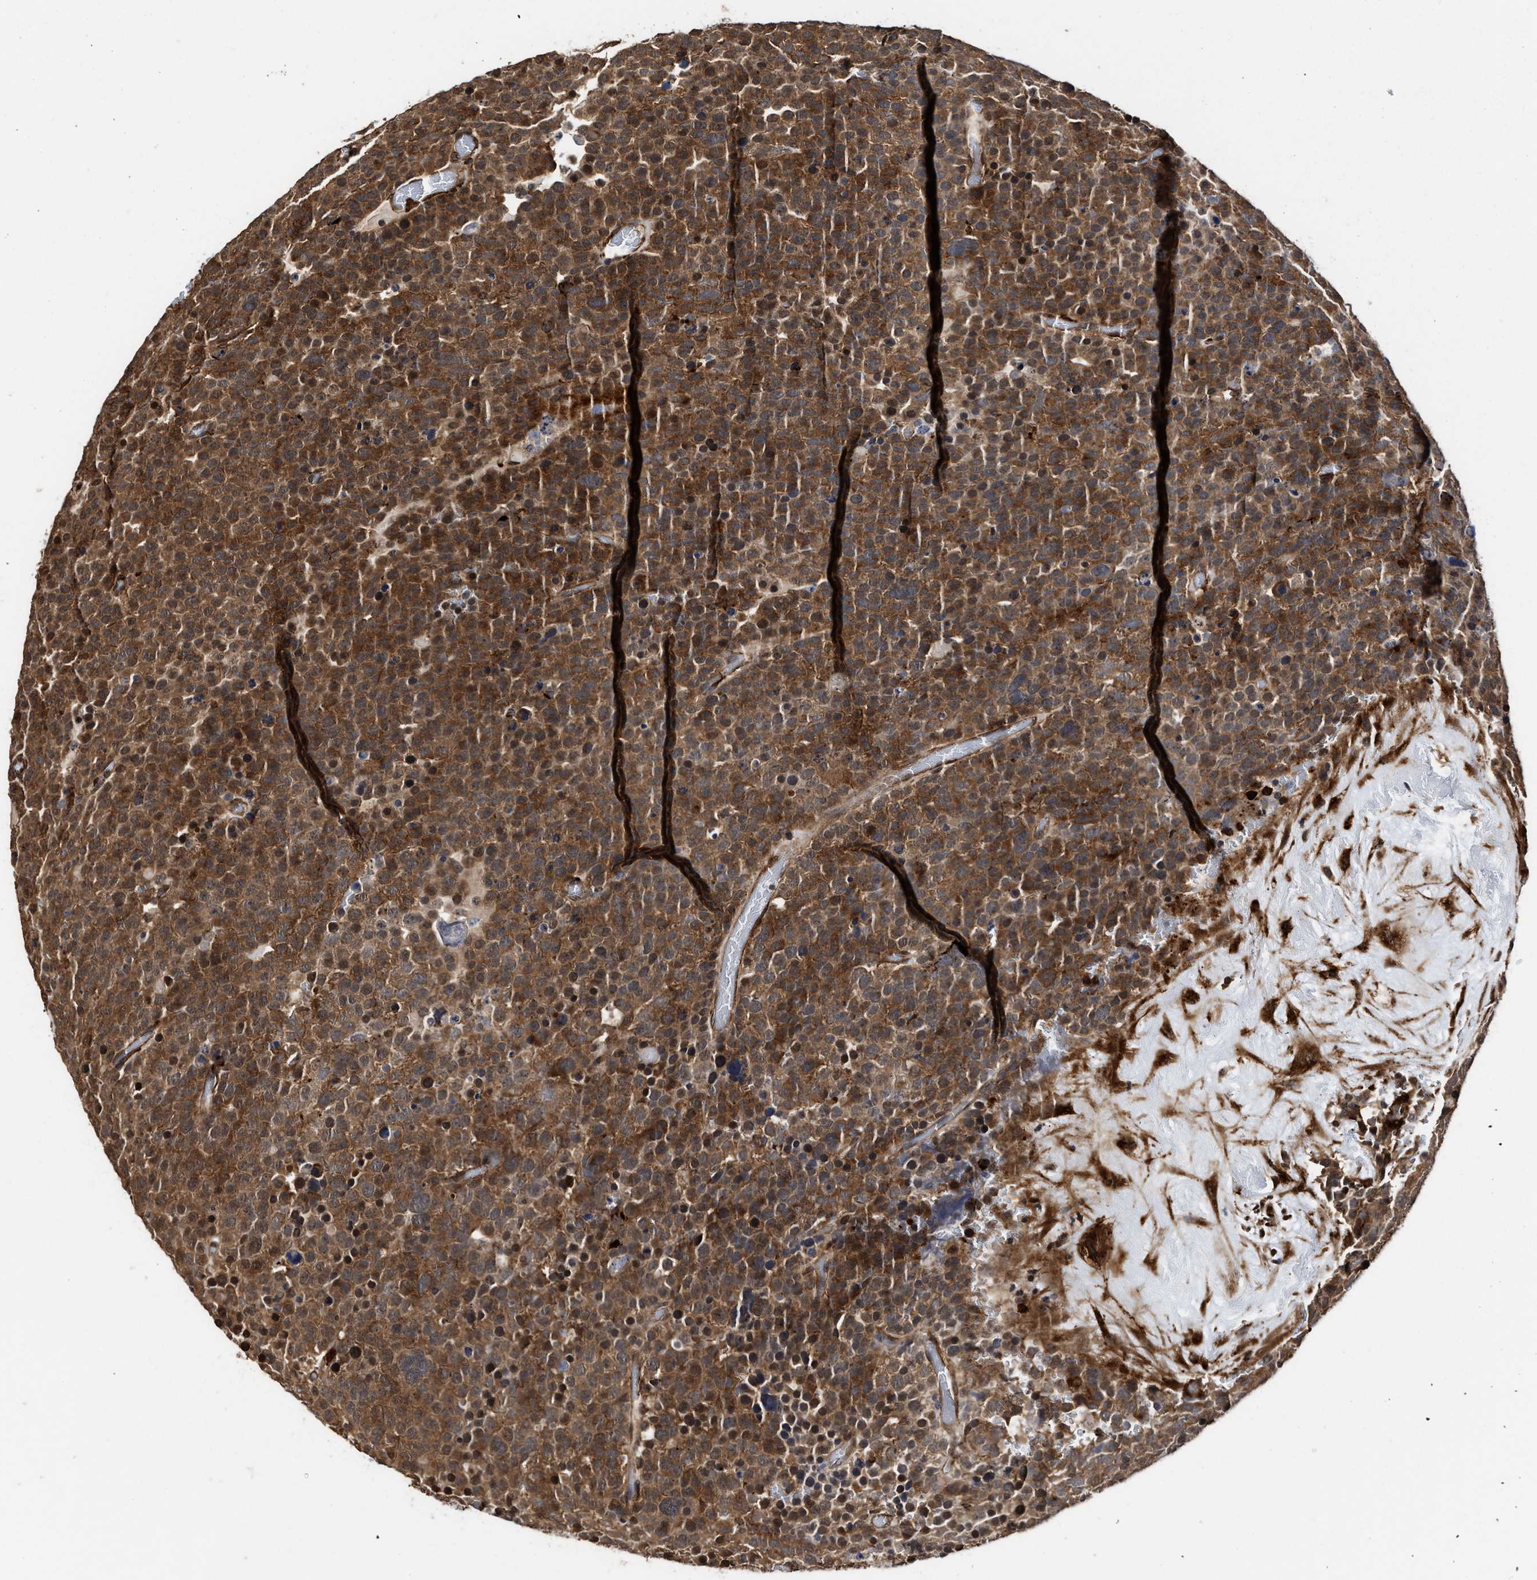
{"staining": {"intensity": "strong", "quantity": ">75%", "location": "cytoplasmic/membranous,nuclear"}, "tissue": "testis cancer", "cell_type": "Tumor cells", "image_type": "cancer", "snomed": [{"axis": "morphology", "description": "Seminoma, NOS"}, {"axis": "topography", "description": "Testis"}], "caption": "This photomicrograph exhibits IHC staining of seminoma (testis), with high strong cytoplasmic/membranous and nuclear expression in approximately >75% of tumor cells.", "gene": "SEPTIN2", "patient": {"sex": "male", "age": 71}}